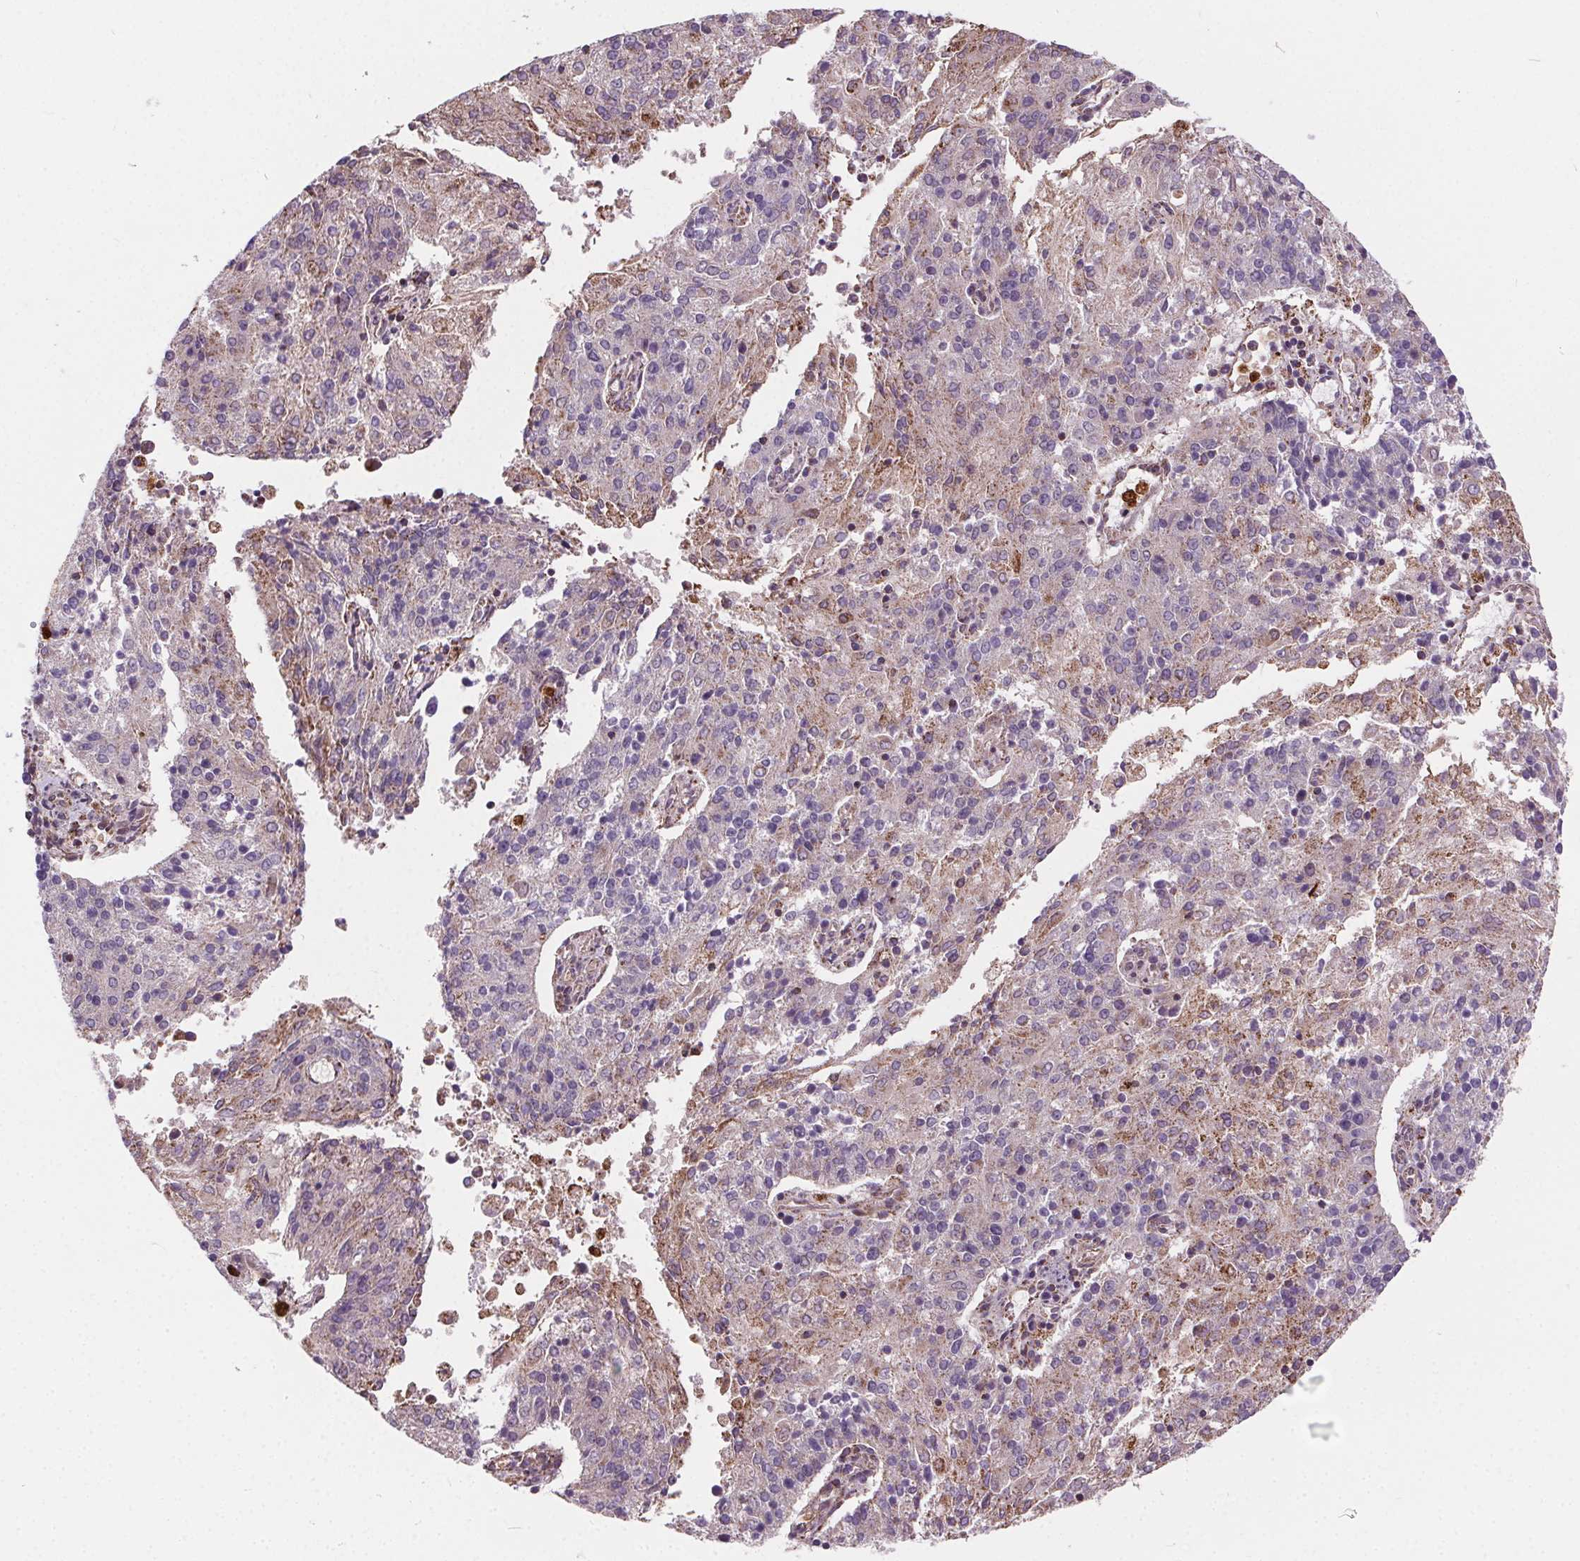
{"staining": {"intensity": "moderate", "quantity": "<25%", "location": "cytoplasmic/membranous"}, "tissue": "endometrial cancer", "cell_type": "Tumor cells", "image_type": "cancer", "snomed": [{"axis": "morphology", "description": "Adenocarcinoma, NOS"}, {"axis": "topography", "description": "Endometrium"}], "caption": "Approximately <25% of tumor cells in endometrial adenocarcinoma exhibit moderate cytoplasmic/membranous protein expression as visualized by brown immunohistochemical staining.", "gene": "GOLT1B", "patient": {"sex": "female", "age": 82}}